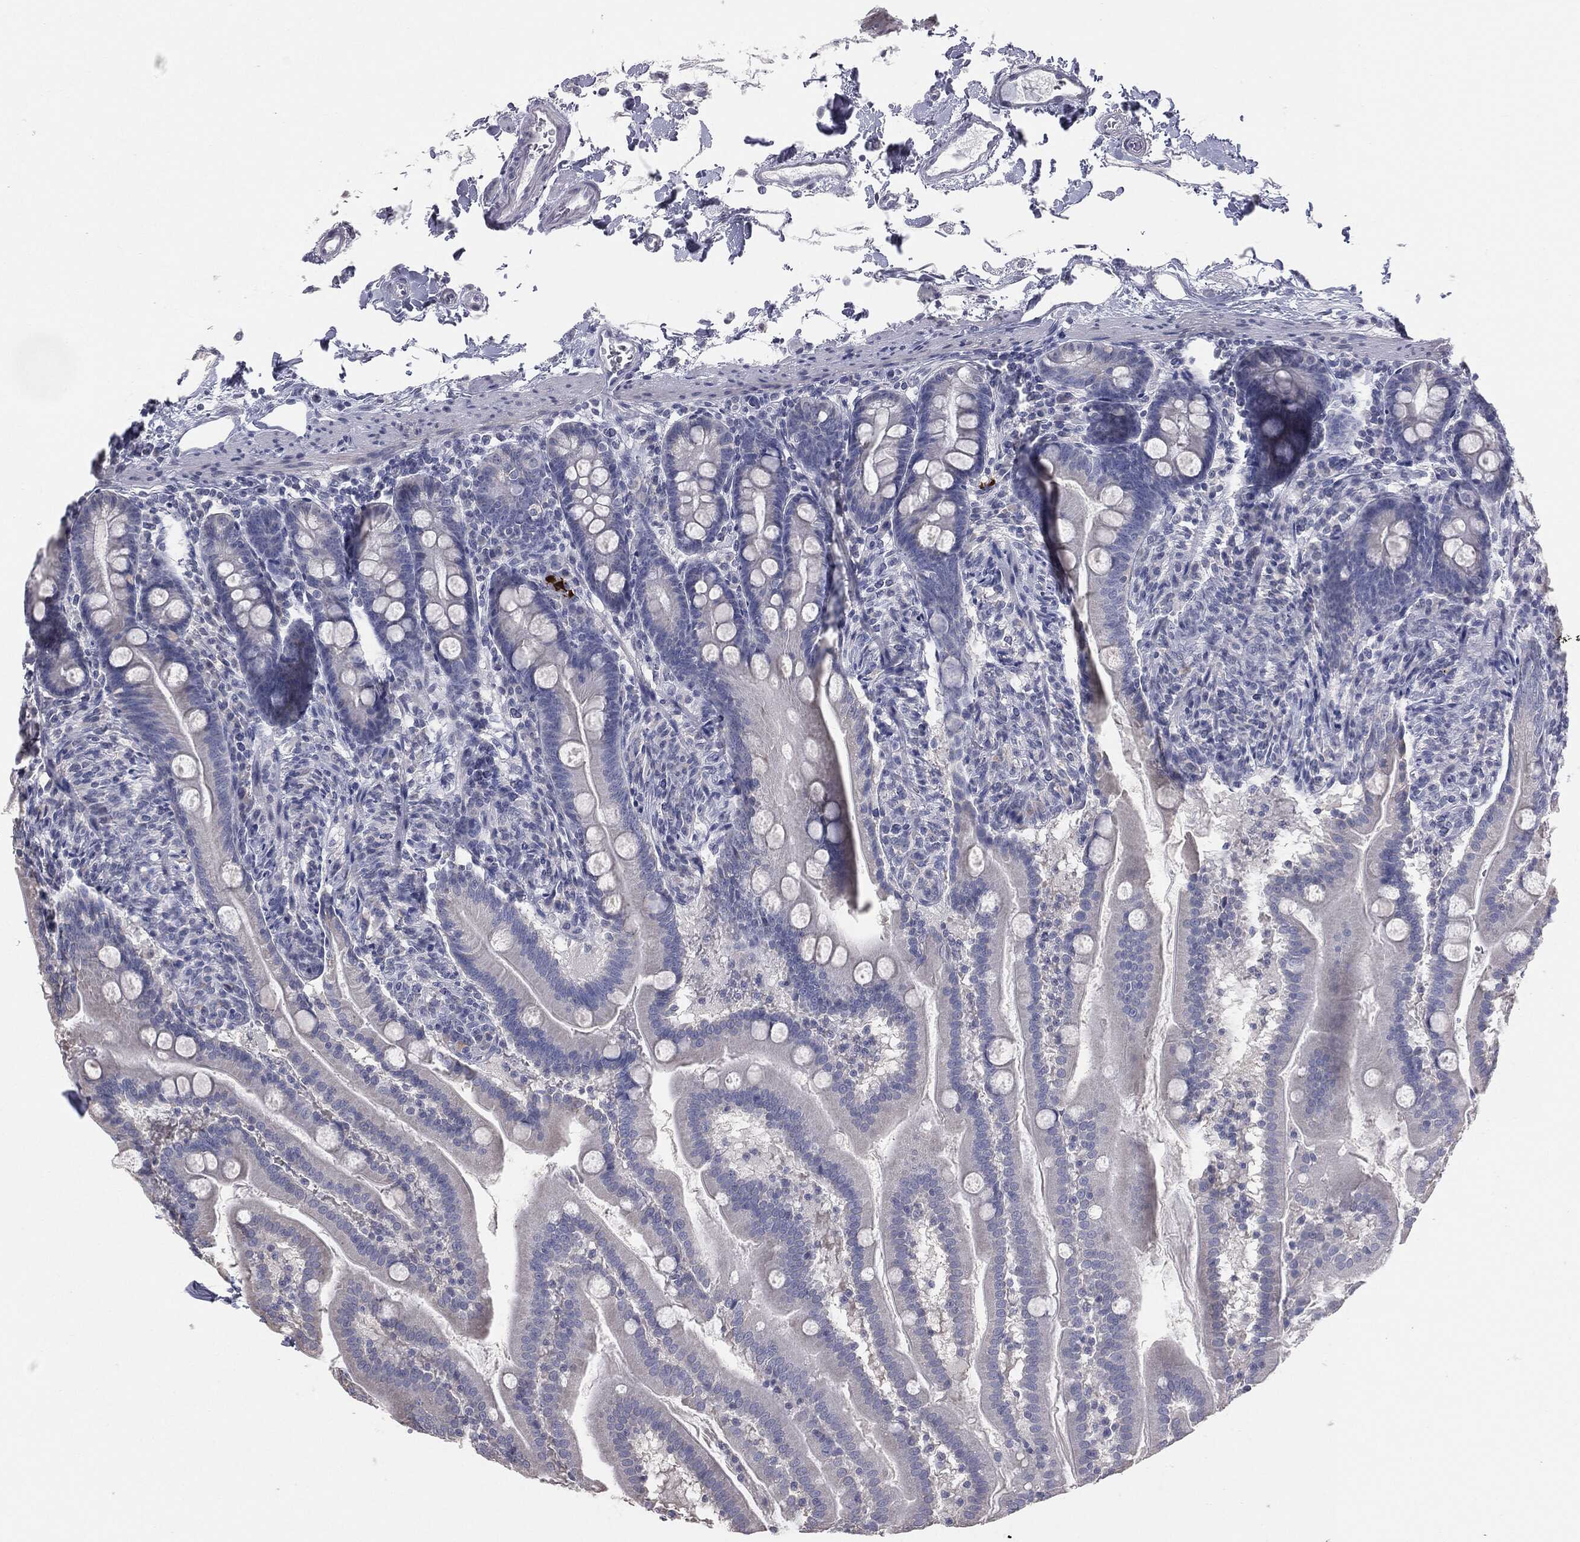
{"staining": {"intensity": "negative", "quantity": "none", "location": "none"}, "tissue": "small intestine", "cell_type": "Glandular cells", "image_type": "normal", "snomed": [{"axis": "morphology", "description": "Normal tissue, NOS"}, {"axis": "topography", "description": "Small intestine"}], "caption": "A histopathology image of human small intestine is negative for staining in glandular cells. The staining is performed using DAB (3,3'-diaminobenzidine) brown chromogen with nuclei counter-stained in using hematoxylin.", "gene": "DMKN", "patient": {"sex": "female", "age": 44}}